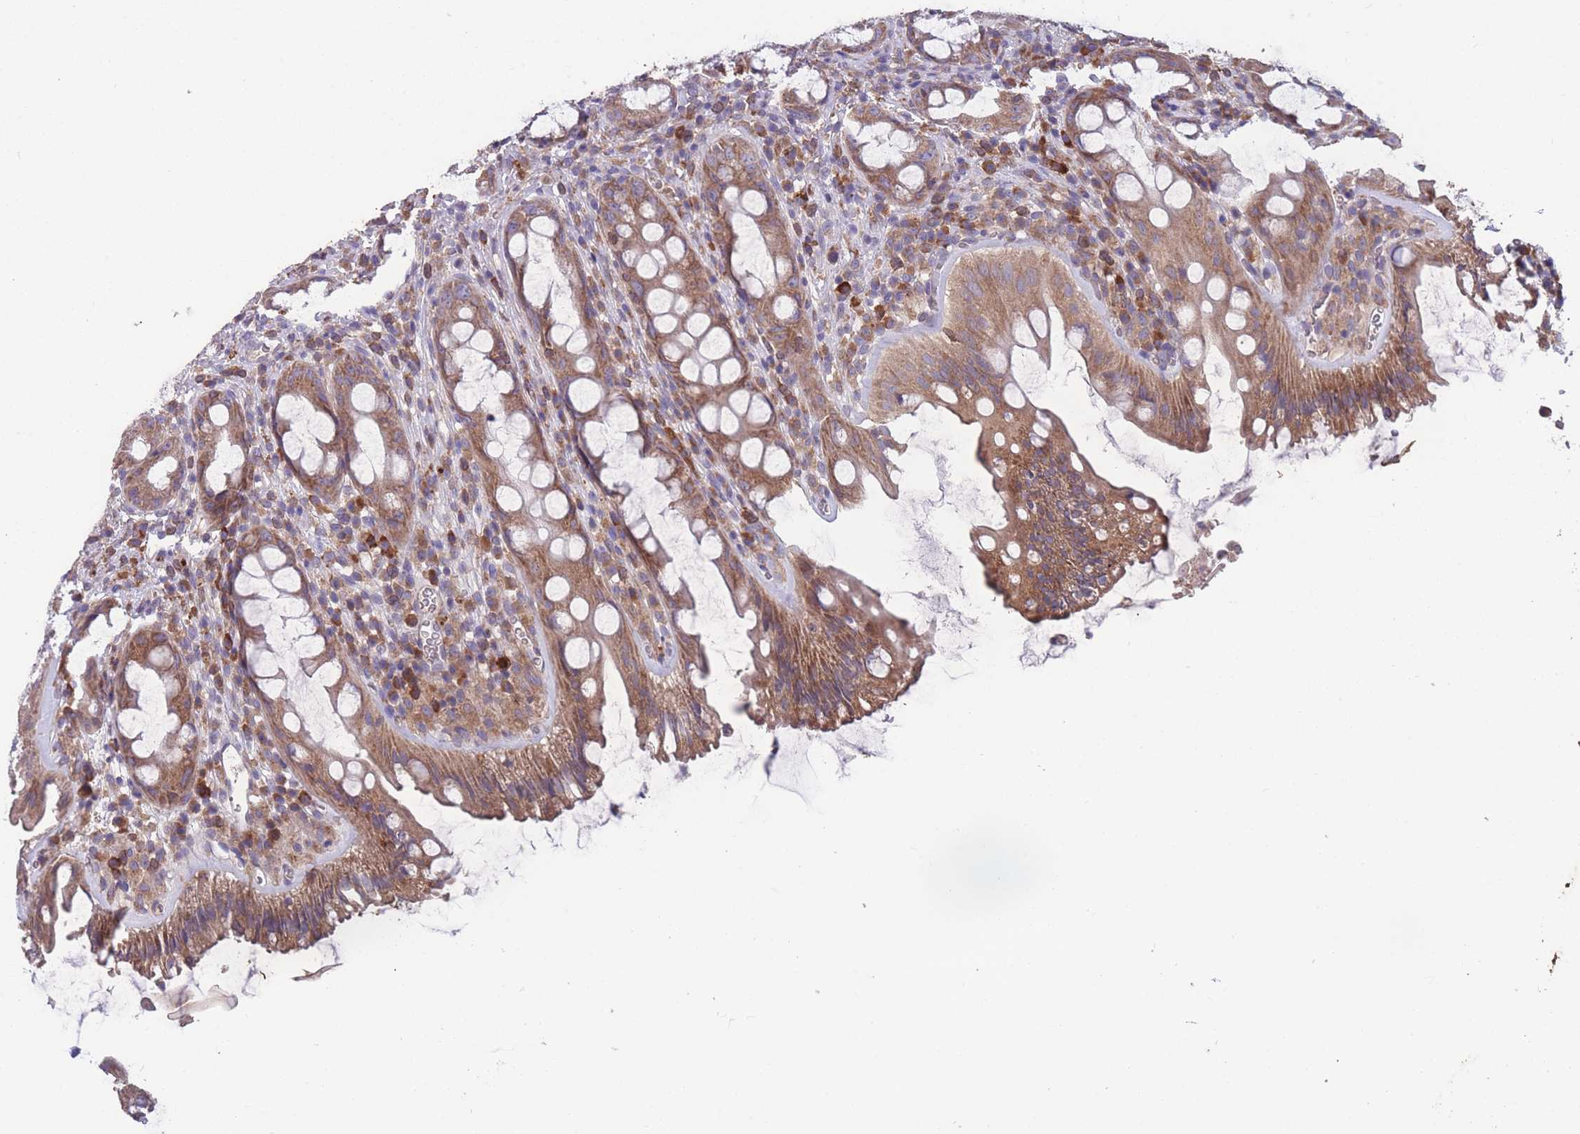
{"staining": {"intensity": "moderate", "quantity": ">75%", "location": "cytoplasmic/membranous"}, "tissue": "rectum", "cell_type": "Glandular cells", "image_type": "normal", "snomed": [{"axis": "morphology", "description": "Normal tissue, NOS"}, {"axis": "topography", "description": "Rectum"}], "caption": "Protein staining of unremarkable rectum demonstrates moderate cytoplasmic/membranous positivity in approximately >75% of glandular cells. (IHC, brightfield microscopy, high magnification).", "gene": "STIM2", "patient": {"sex": "female", "age": 57}}